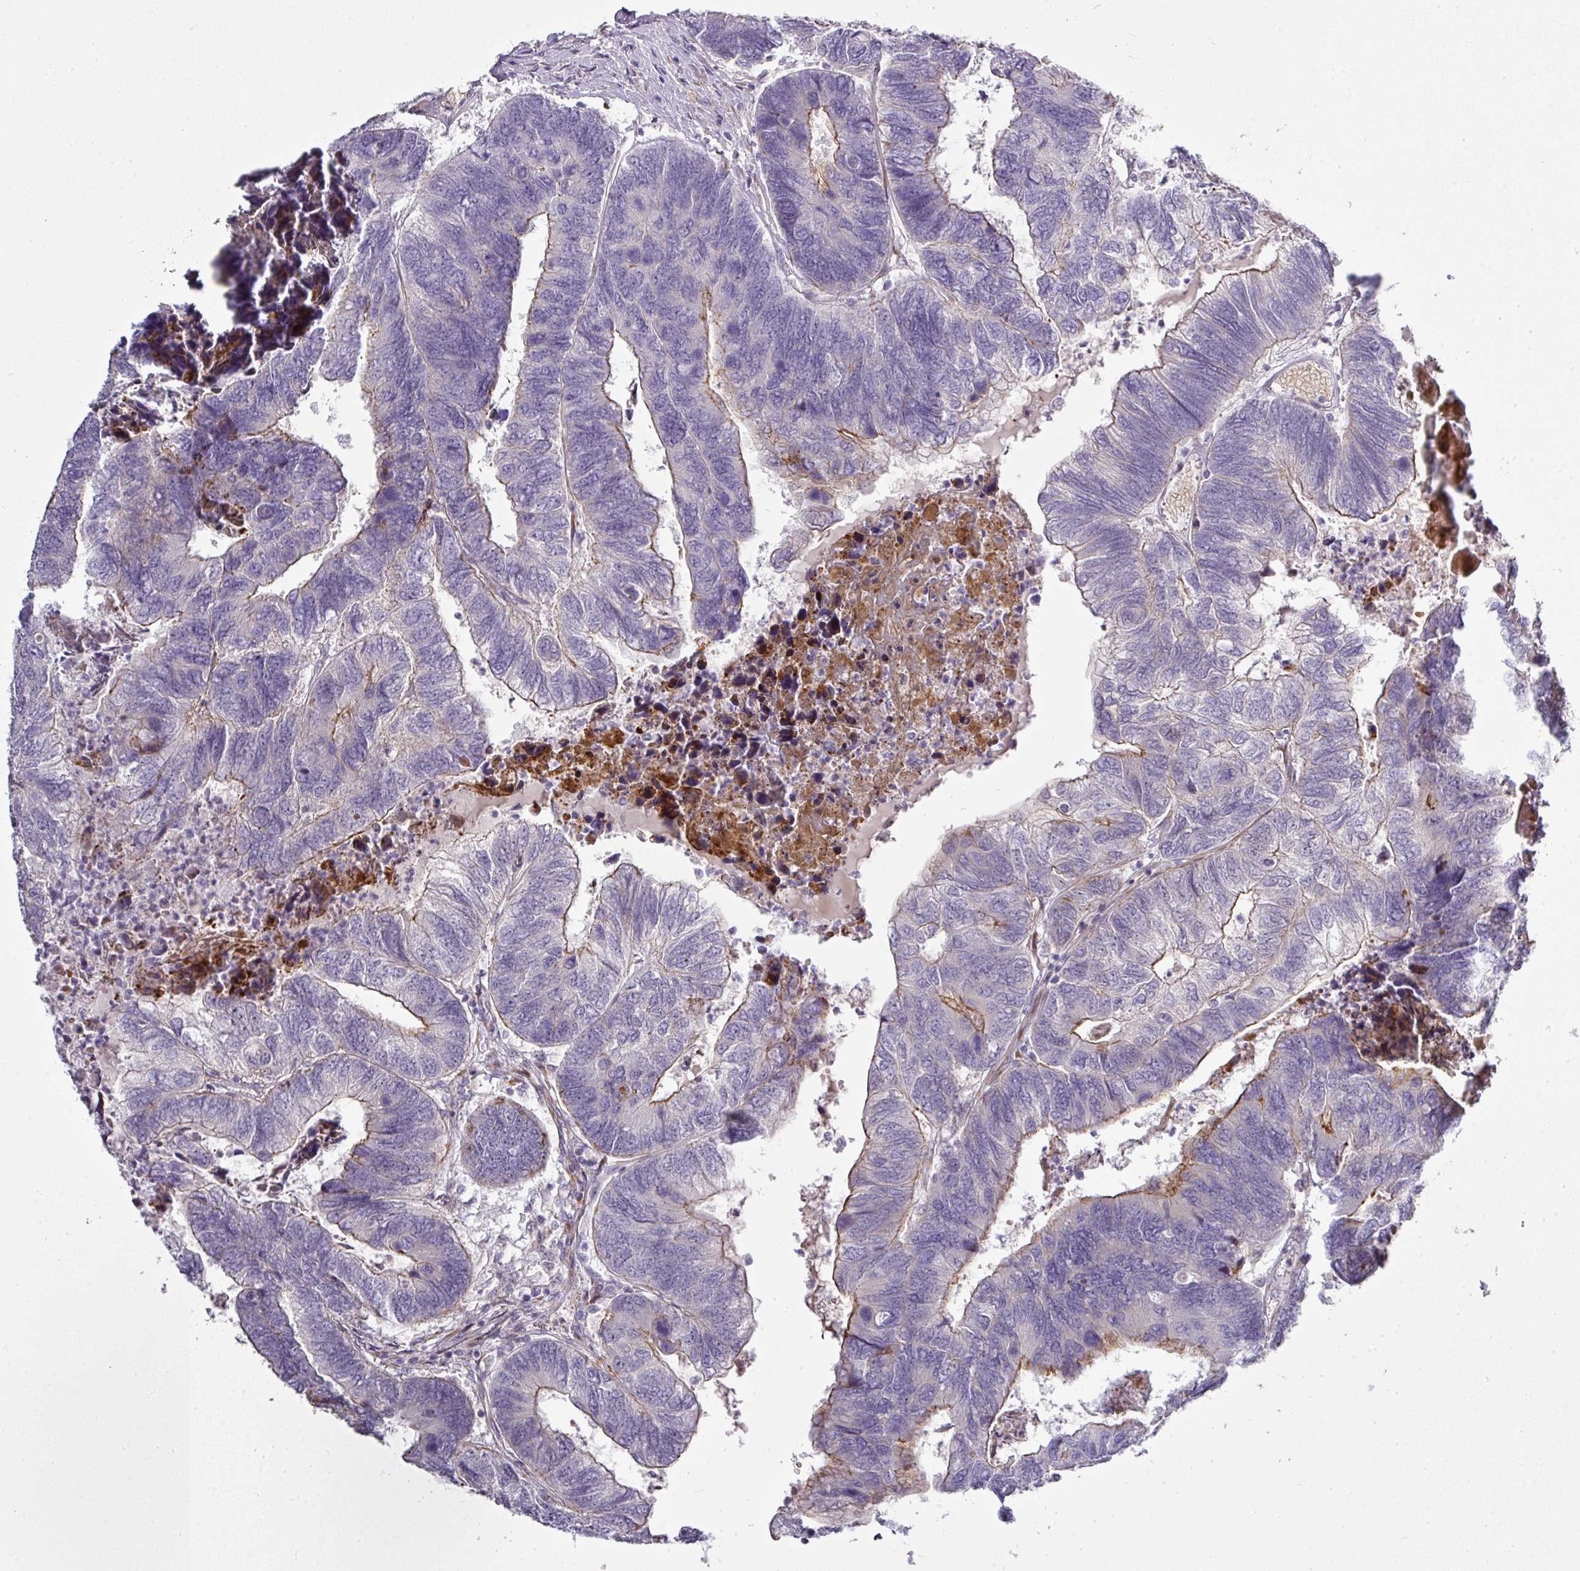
{"staining": {"intensity": "negative", "quantity": "none", "location": "none"}, "tissue": "colorectal cancer", "cell_type": "Tumor cells", "image_type": "cancer", "snomed": [{"axis": "morphology", "description": "Adenocarcinoma, NOS"}, {"axis": "topography", "description": "Colon"}], "caption": "Micrograph shows no protein positivity in tumor cells of adenocarcinoma (colorectal) tissue. (Stains: DAB immunohistochemistry with hematoxylin counter stain, Microscopy: brightfield microscopy at high magnification).", "gene": "ATP6V1F", "patient": {"sex": "female", "age": 67}}